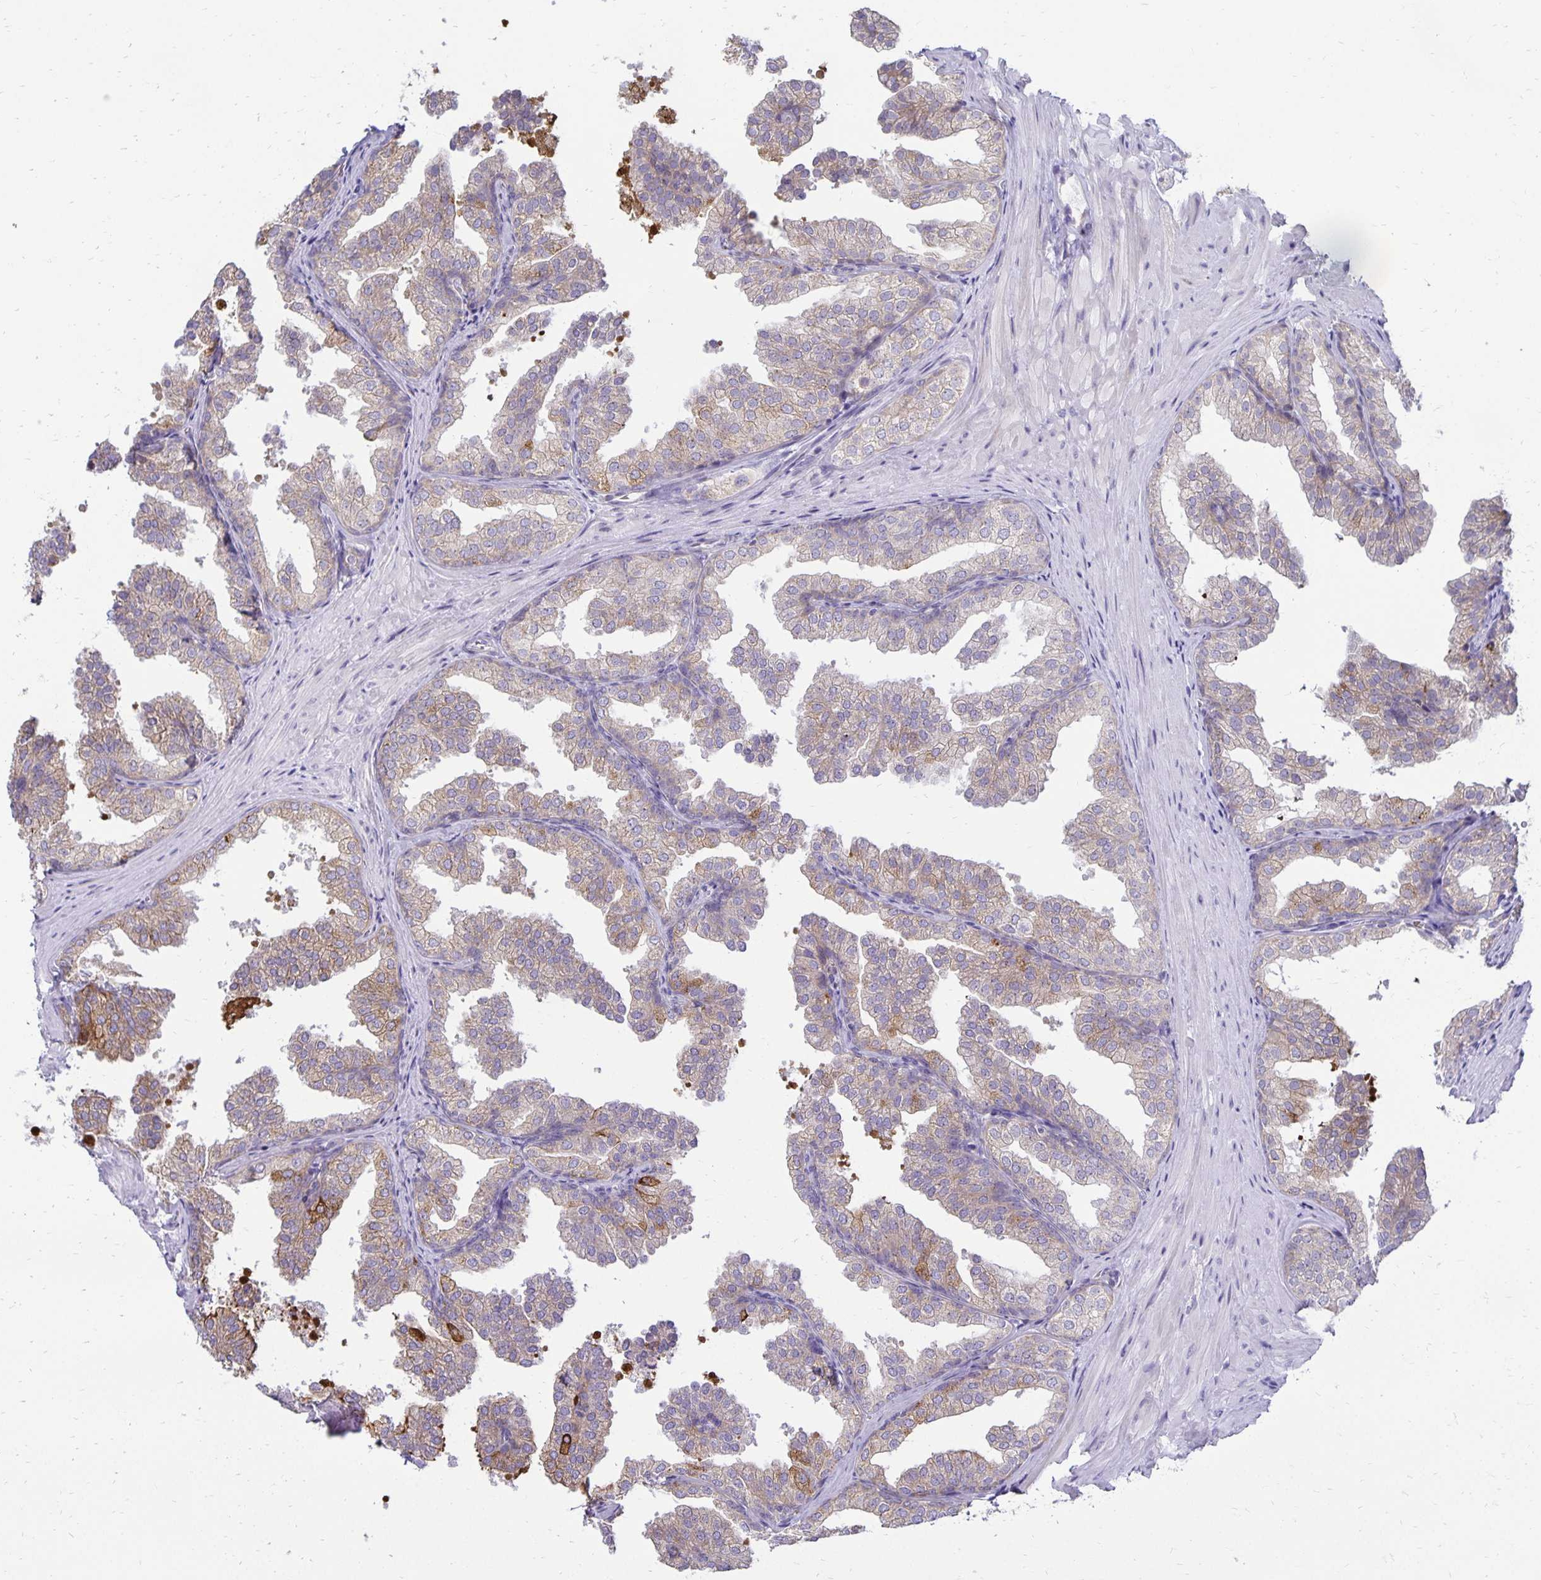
{"staining": {"intensity": "moderate", "quantity": "25%-75%", "location": "cytoplasmic/membranous"}, "tissue": "prostate", "cell_type": "Glandular cells", "image_type": "normal", "snomed": [{"axis": "morphology", "description": "Normal tissue, NOS"}, {"axis": "topography", "description": "Prostate"}], "caption": "Moderate cytoplasmic/membranous positivity for a protein is present in about 25%-75% of glandular cells of benign prostate using IHC.", "gene": "FN3K", "patient": {"sex": "male", "age": 37}}